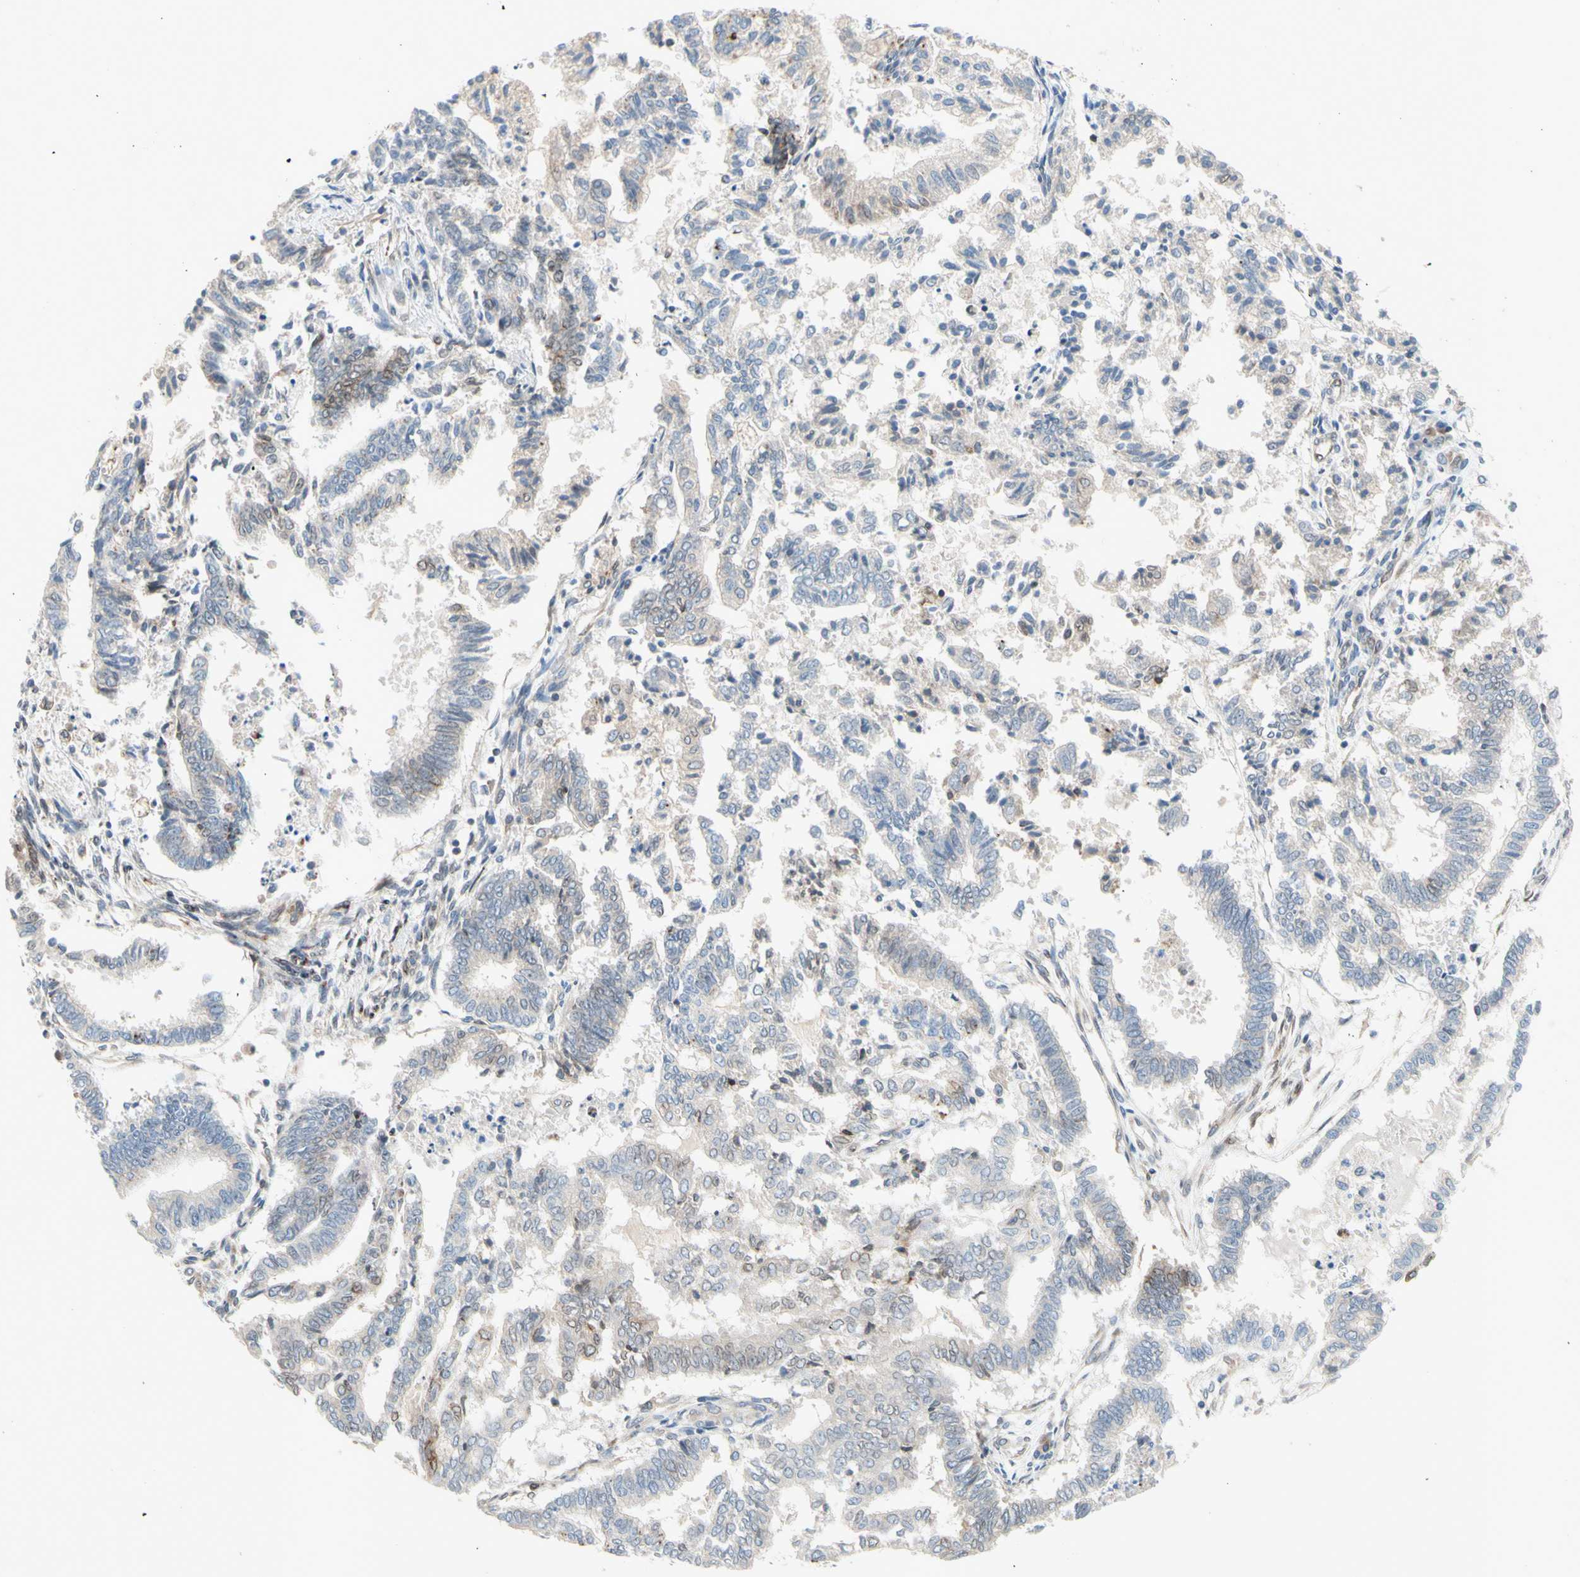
{"staining": {"intensity": "weak", "quantity": "25%-75%", "location": "cytoplasmic/membranous"}, "tissue": "endometrial cancer", "cell_type": "Tumor cells", "image_type": "cancer", "snomed": [{"axis": "morphology", "description": "Necrosis, NOS"}, {"axis": "morphology", "description": "Adenocarcinoma, NOS"}, {"axis": "topography", "description": "Endometrium"}], "caption": "Weak cytoplasmic/membranous protein staining is identified in about 25%-75% of tumor cells in endometrial cancer (adenocarcinoma).", "gene": "TRAF2", "patient": {"sex": "female", "age": 79}}